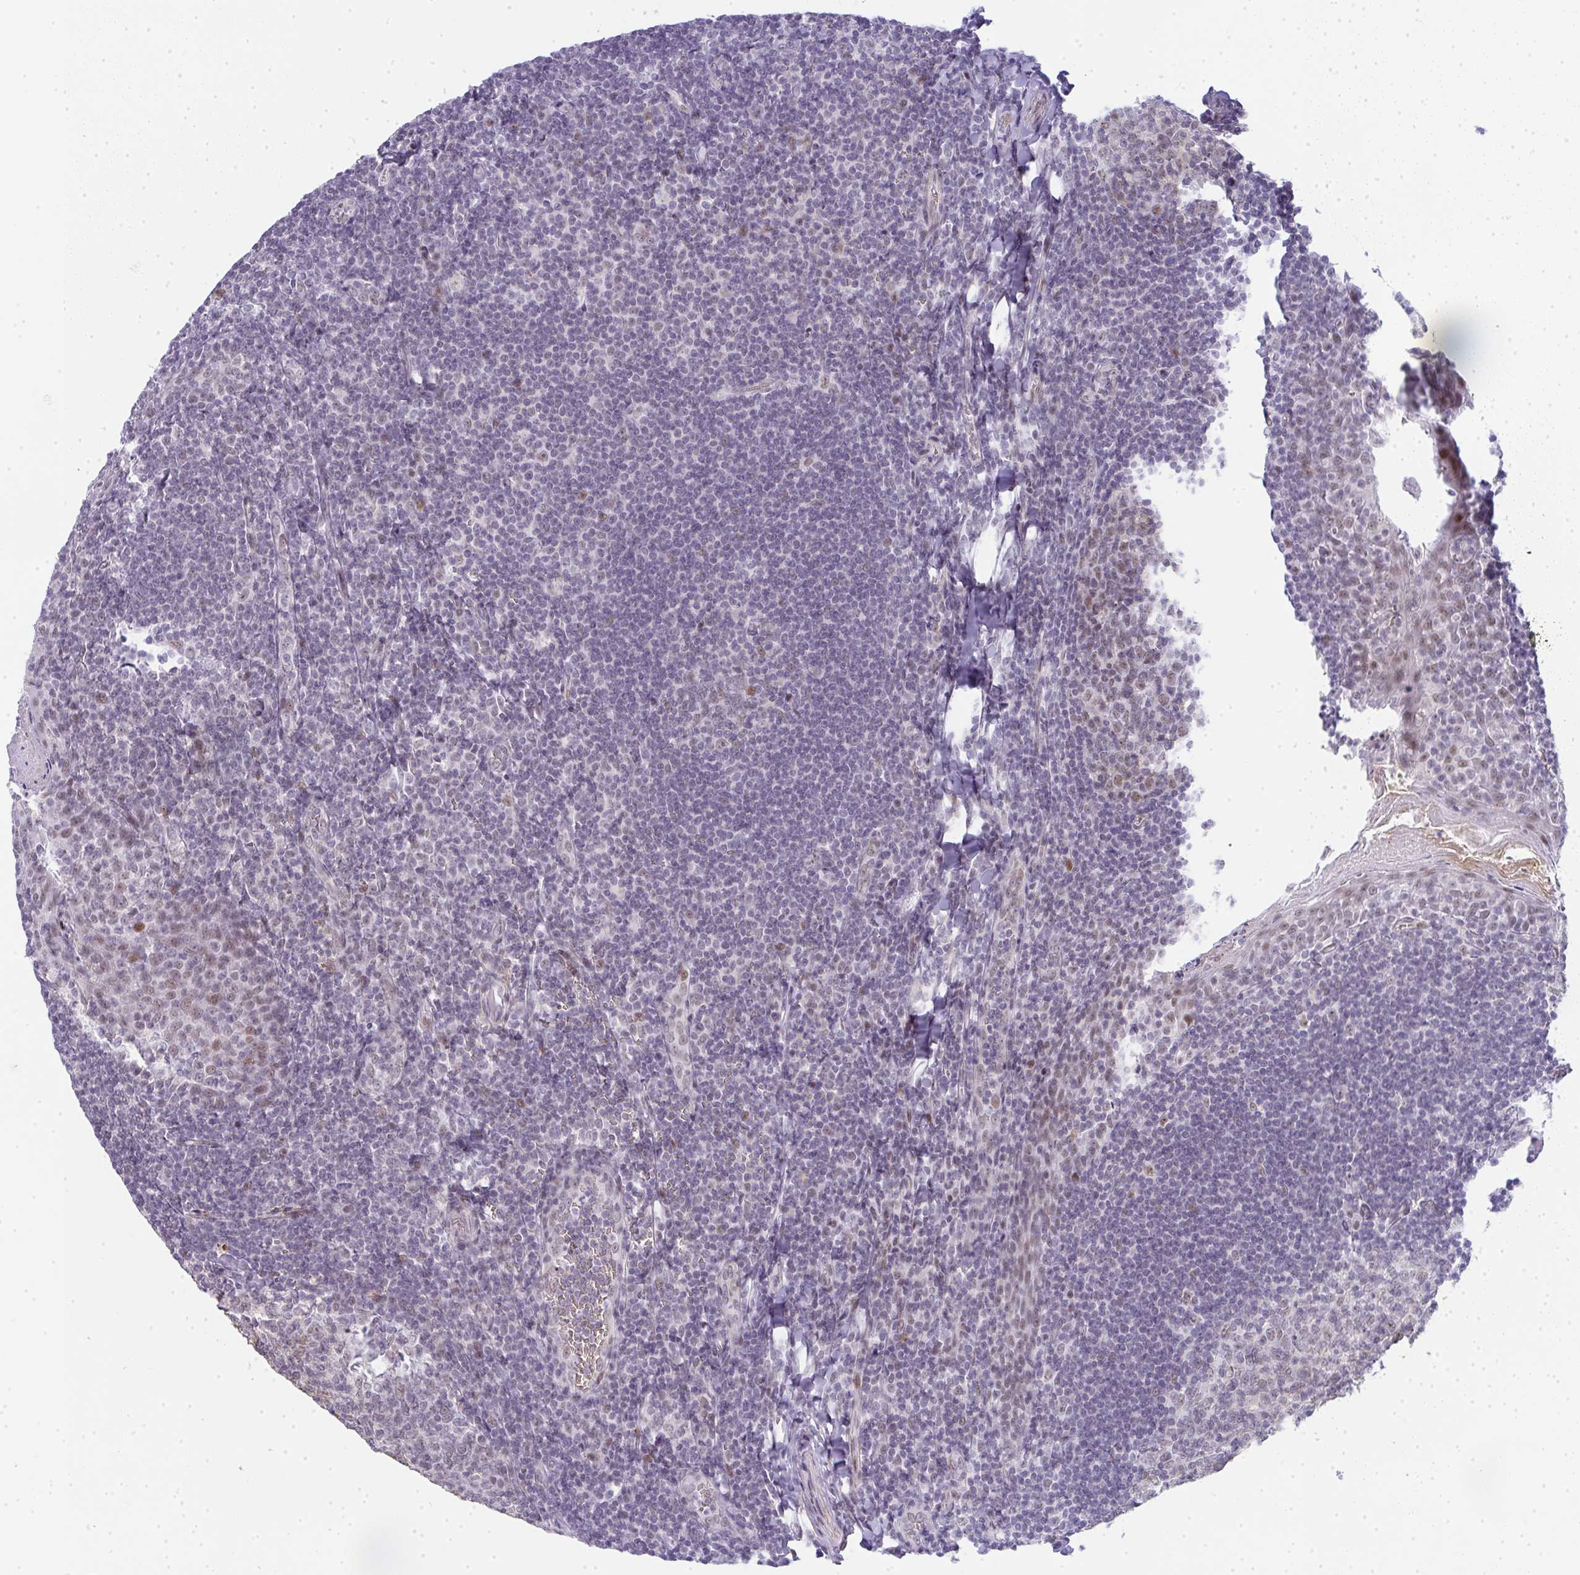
{"staining": {"intensity": "moderate", "quantity": "<25%", "location": "cytoplasmic/membranous"}, "tissue": "tonsil", "cell_type": "Germinal center cells", "image_type": "normal", "snomed": [{"axis": "morphology", "description": "Normal tissue, NOS"}, {"axis": "topography", "description": "Tonsil"}], "caption": "High-power microscopy captured an immunohistochemistry (IHC) photomicrograph of normal tonsil, revealing moderate cytoplasmic/membranous positivity in about <25% of germinal center cells.", "gene": "TNMD", "patient": {"sex": "male", "age": 27}}